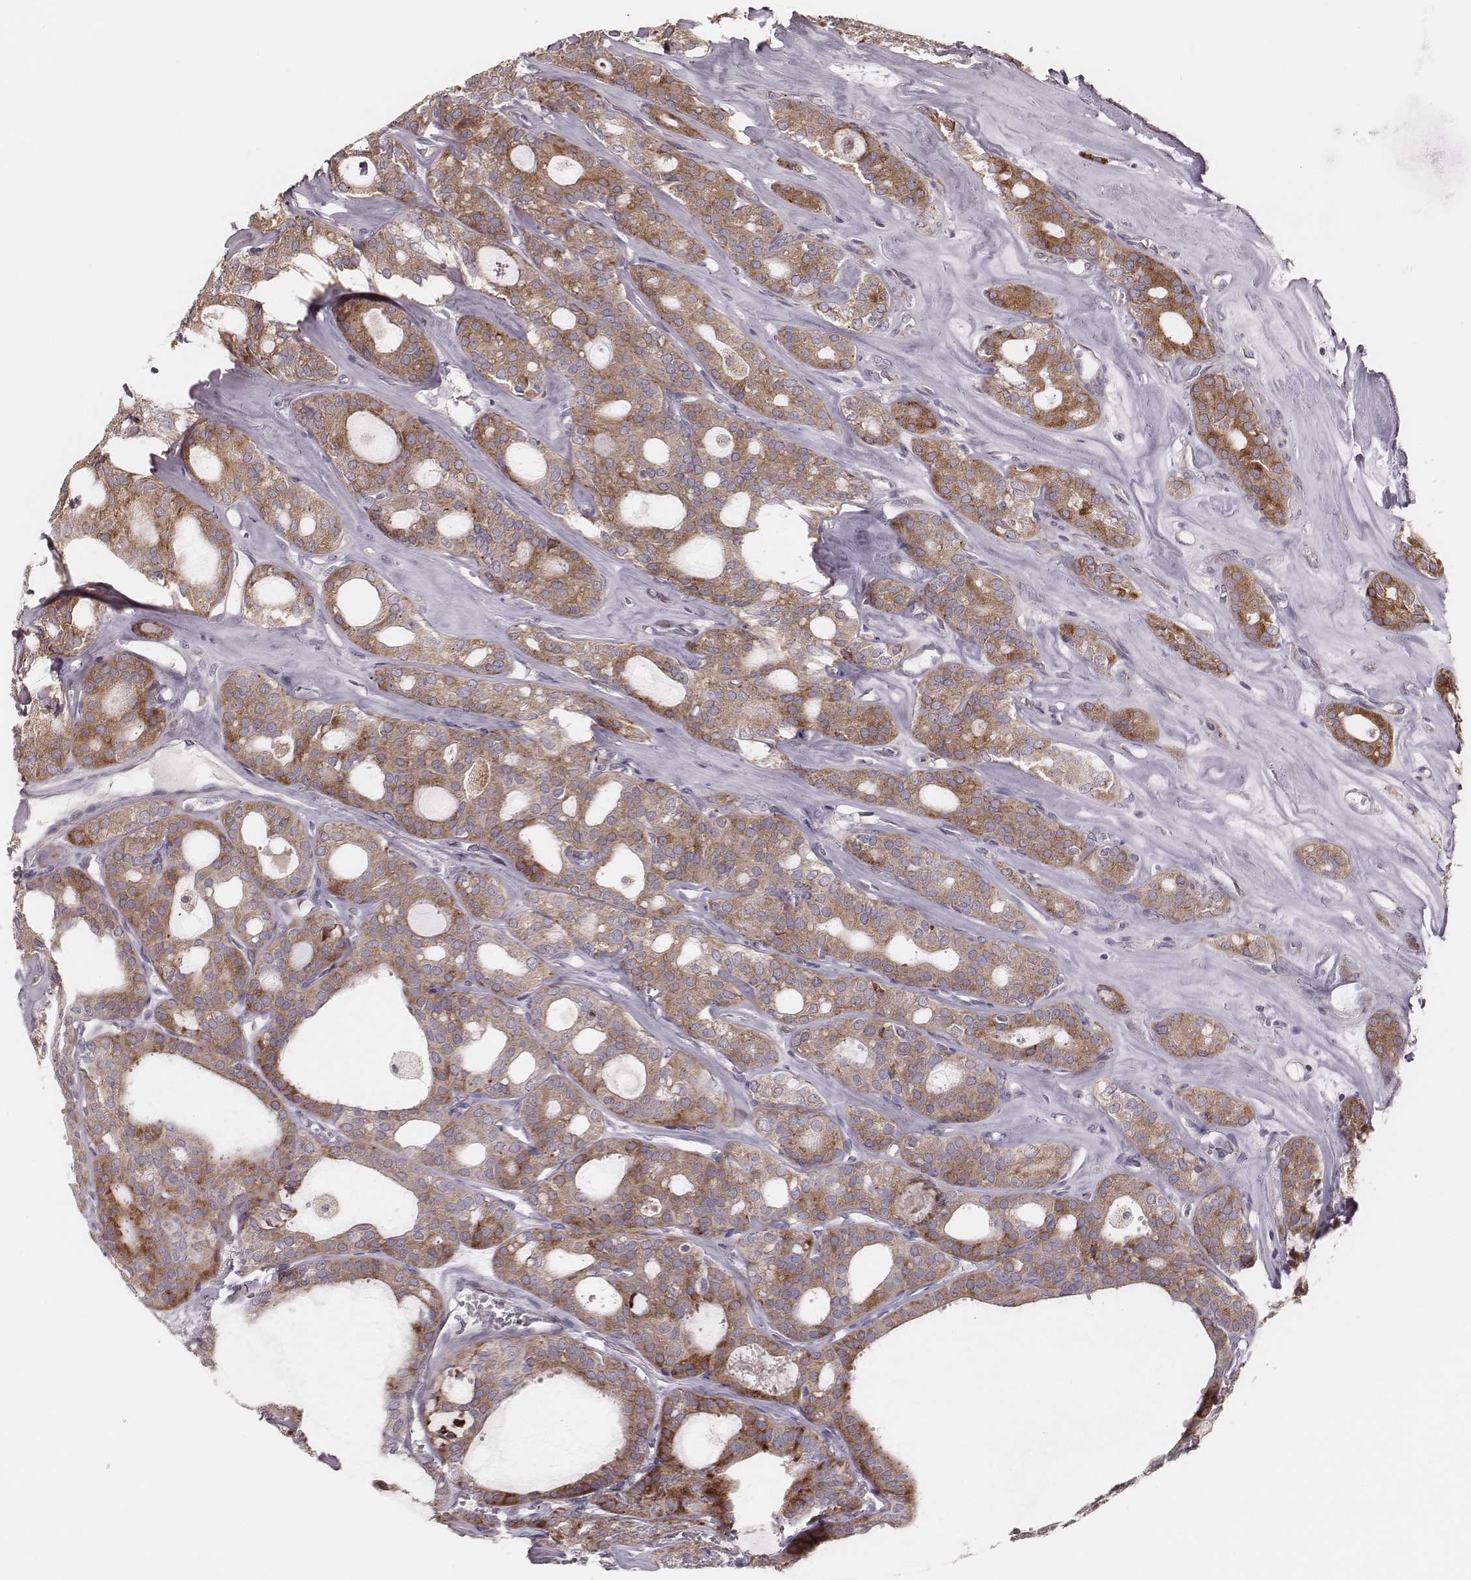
{"staining": {"intensity": "moderate", "quantity": ">75%", "location": "cytoplasmic/membranous"}, "tissue": "thyroid cancer", "cell_type": "Tumor cells", "image_type": "cancer", "snomed": [{"axis": "morphology", "description": "Follicular adenoma carcinoma, NOS"}, {"axis": "topography", "description": "Thyroid gland"}], "caption": "Thyroid cancer (follicular adenoma carcinoma) stained with a protein marker reveals moderate staining in tumor cells.", "gene": "KIF5C", "patient": {"sex": "male", "age": 75}}